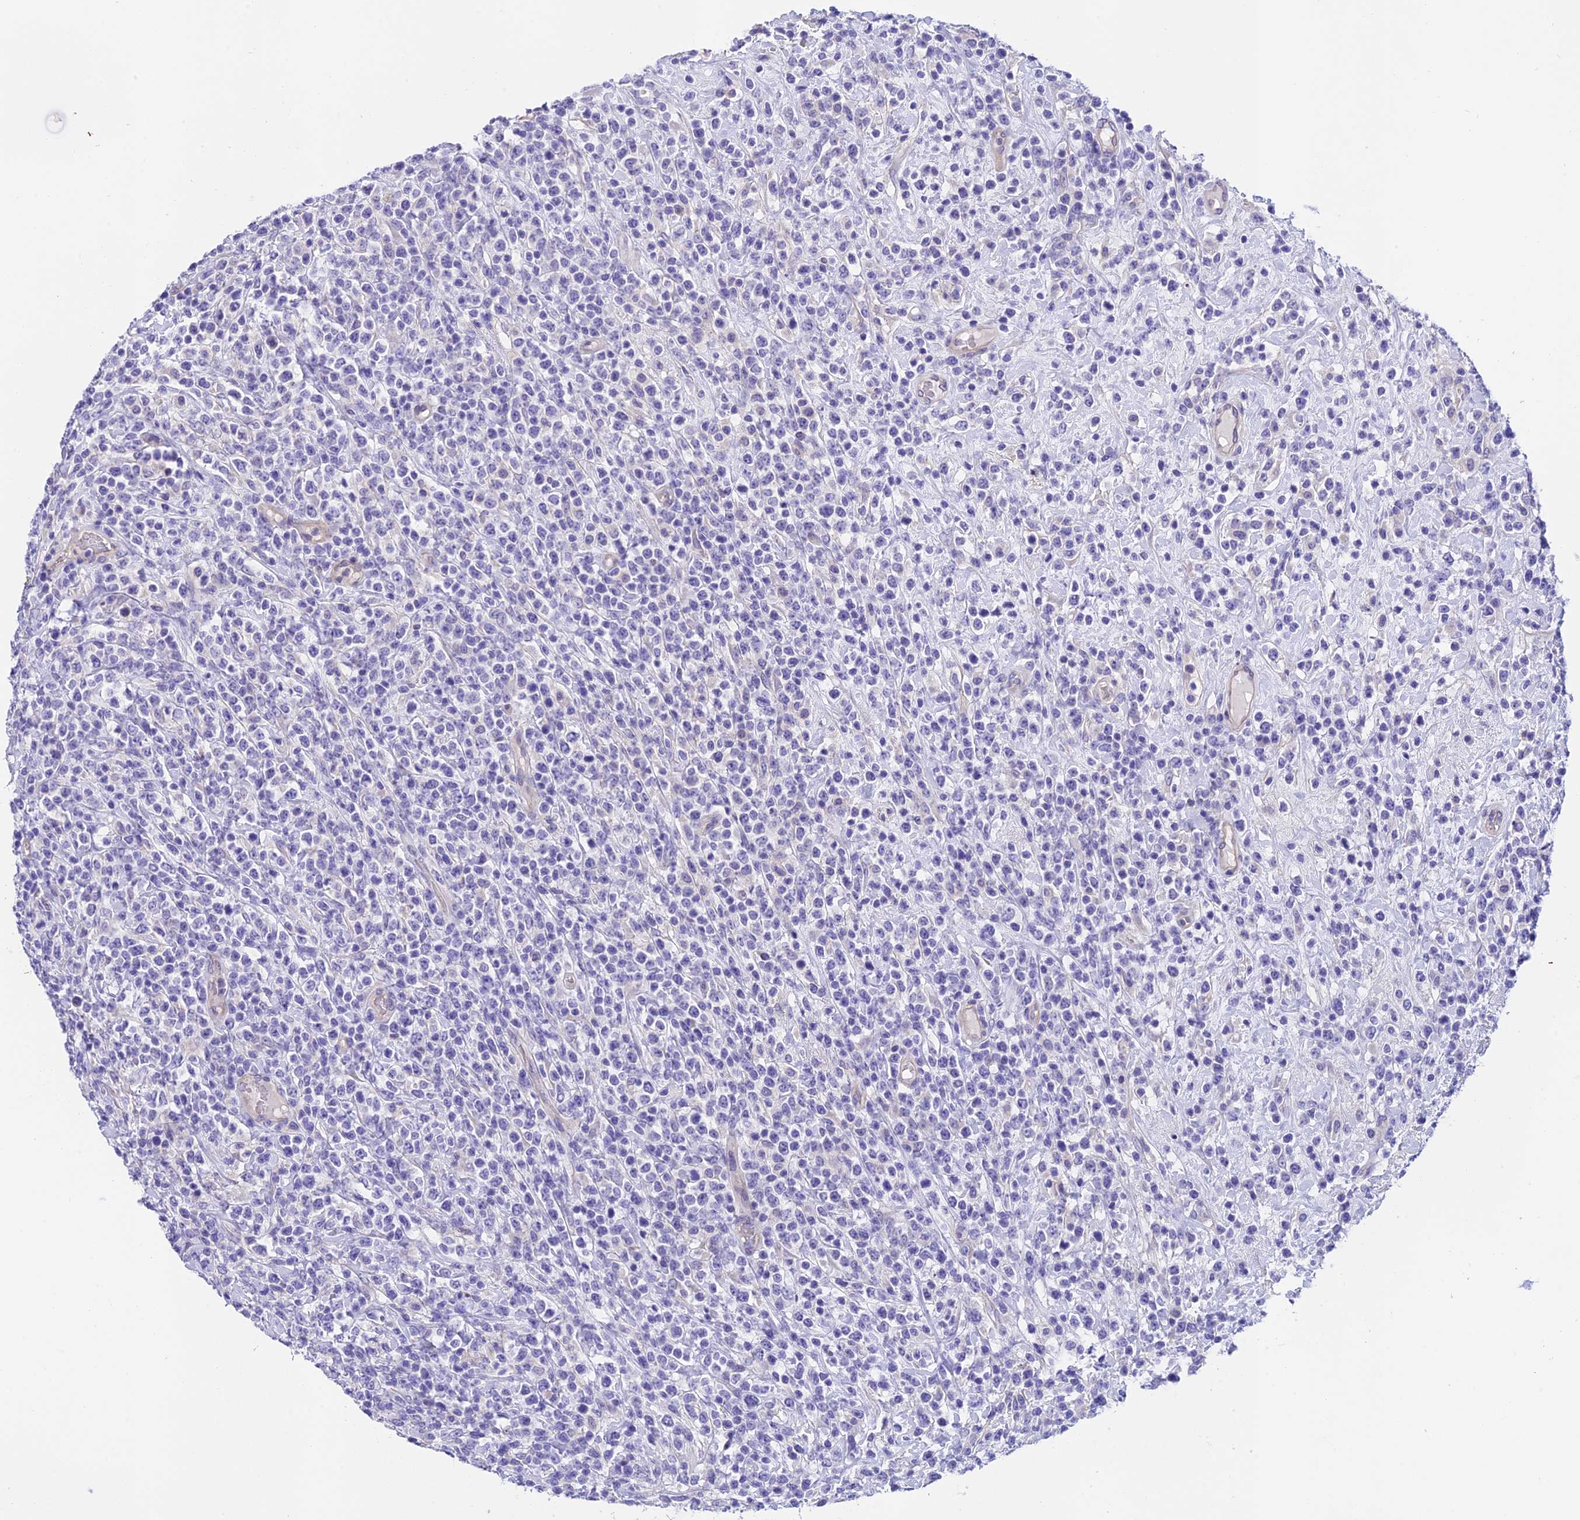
{"staining": {"intensity": "negative", "quantity": "none", "location": "none"}, "tissue": "lymphoma", "cell_type": "Tumor cells", "image_type": "cancer", "snomed": [{"axis": "morphology", "description": "Malignant lymphoma, non-Hodgkin's type, High grade"}, {"axis": "topography", "description": "Colon"}], "caption": "Immunohistochemistry photomicrograph of malignant lymphoma, non-Hodgkin's type (high-grade) stained for a protein (brown), which reveals no expression in tumor cells.", "gene": "C17orf67", "patient": {"sex": "female", "age": 53}}